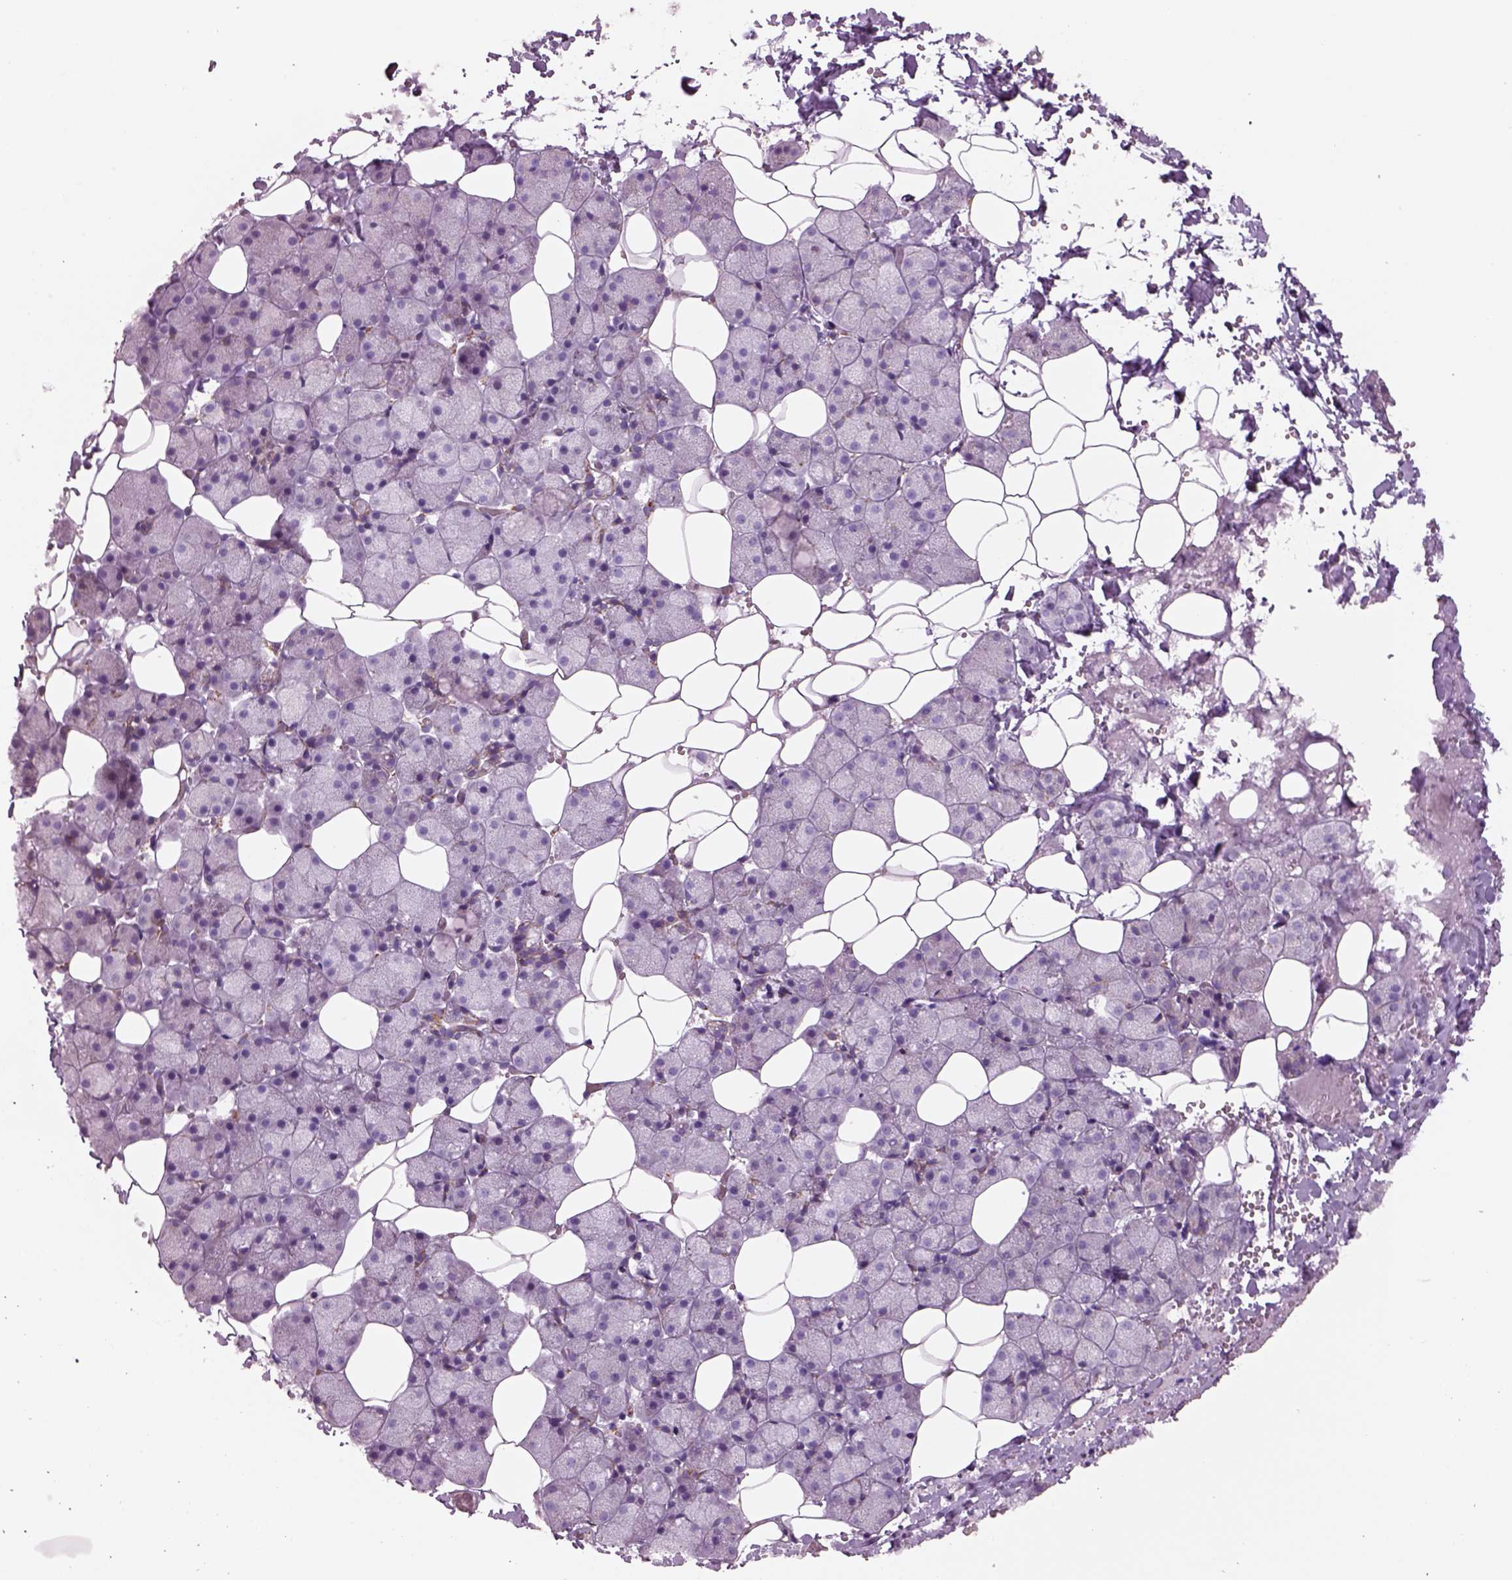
{"staining": {"intensity": "moderate", "quantity": "<25%", "location": "cytoplasmic/membranous"}, "tissue": "salivary gland", "cell_type": "Glandular cells", "image_type": "normal", "snomed": [{"axis": "morphology", "description": "Normal tissue, NOS"}, {"axis": "topography", "description": "Salivary gland"}], "caption": "IHC staining of normal salivary gland, which reveals low levels of moderate cytoplasmic/membranous positivity in about <25% of glandular cells indicating moderate cytoplasmic/membranous protein expression. The staining was performed using DAB (brown) for protein detection and nuclei were counterstained in hematoxylin (blue).", "gene": "SLC25A24", "patient": {"sex": "male", "age": 38}}